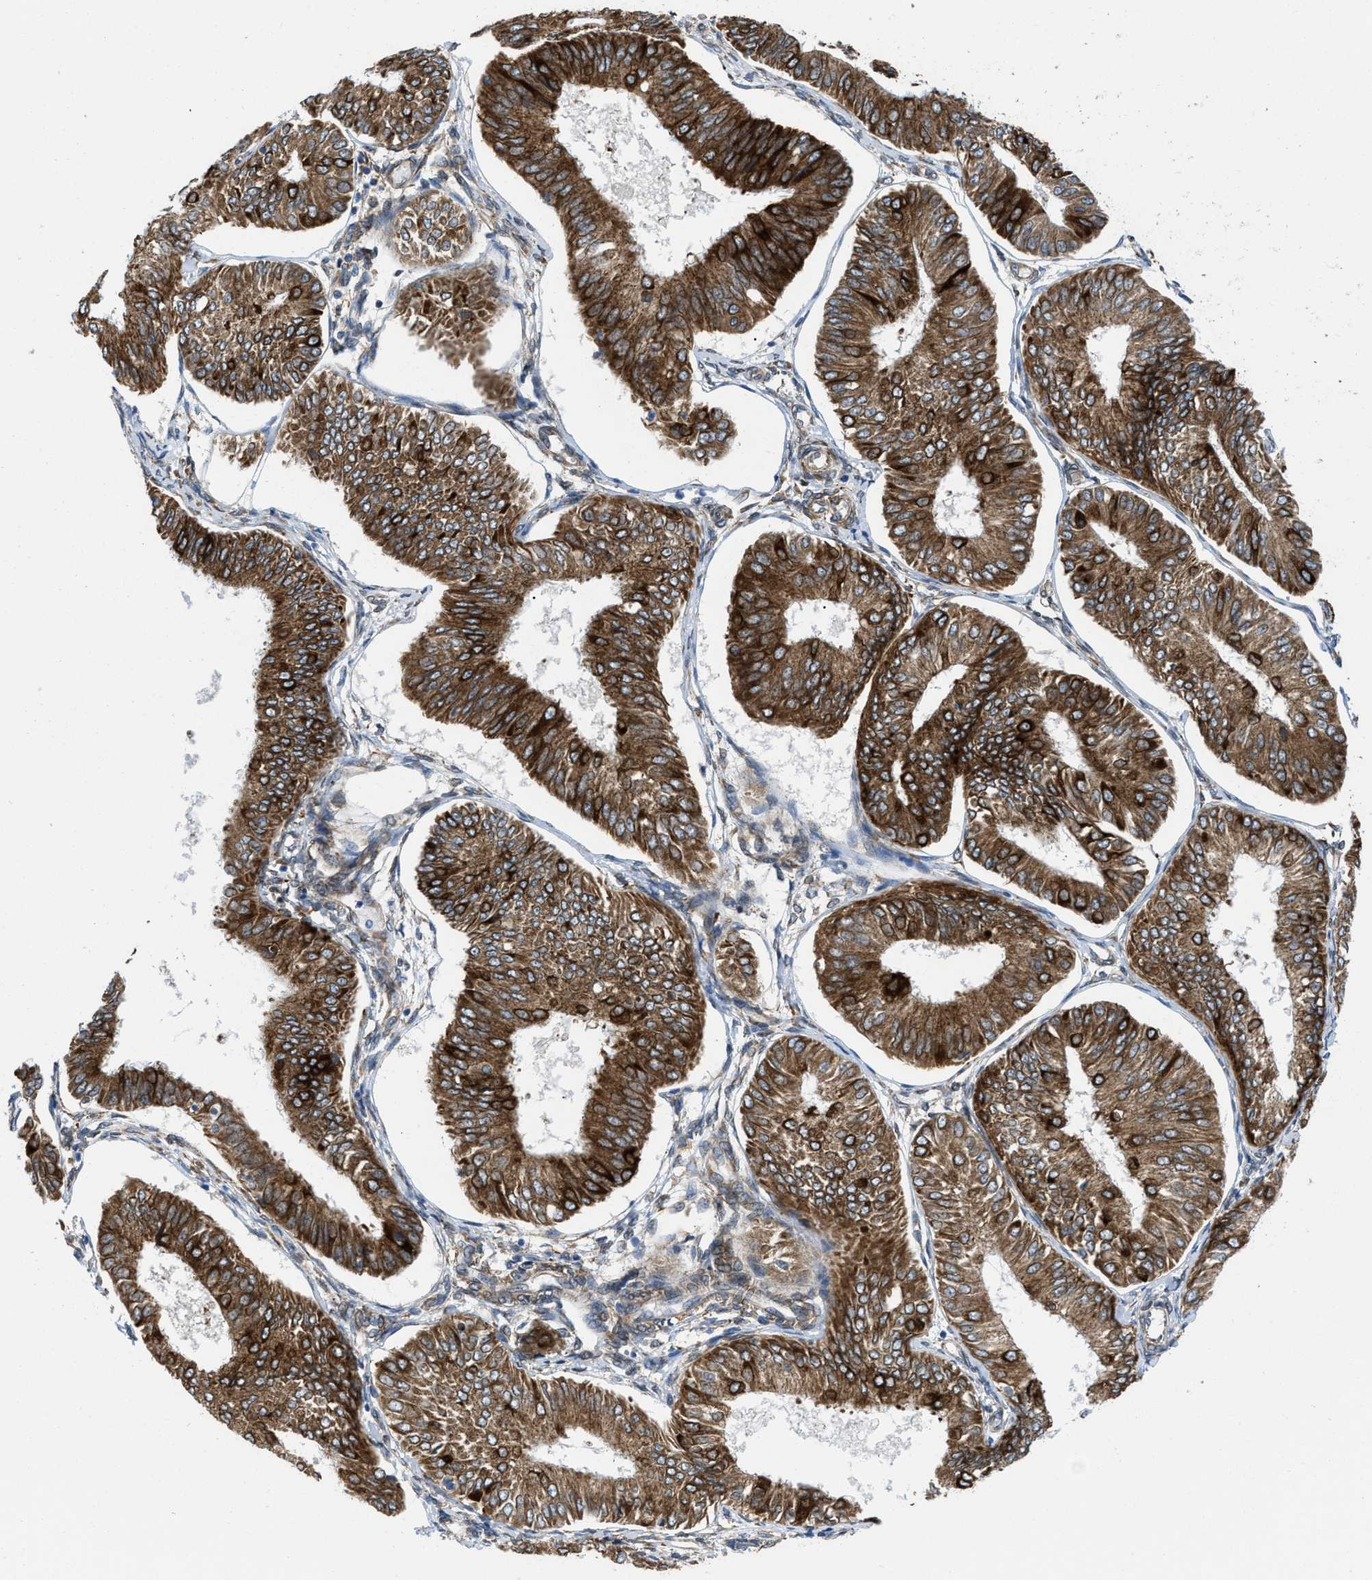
{"staining": {"intensity": "strong", "quantity": ">75%", "location": "cytoplasmic/membranous"}, "tissue": "endometrial cancer", "cell_type": "Tumor cells", "image_type": "cancer", "snomed": [{"axis": "morphology", "description": "Adenocarcinoma, NOS"}, {"axis": "topography", "description": "Endometrium"}], "caption": "Tumor cells display high levels of strong cytoplasmic/membranous positivity in approximately >75% of cells in adenocarcinoma (endometrial).", "gene": "ERLIN2", "patient": {"sex": "female", "age": 58}}